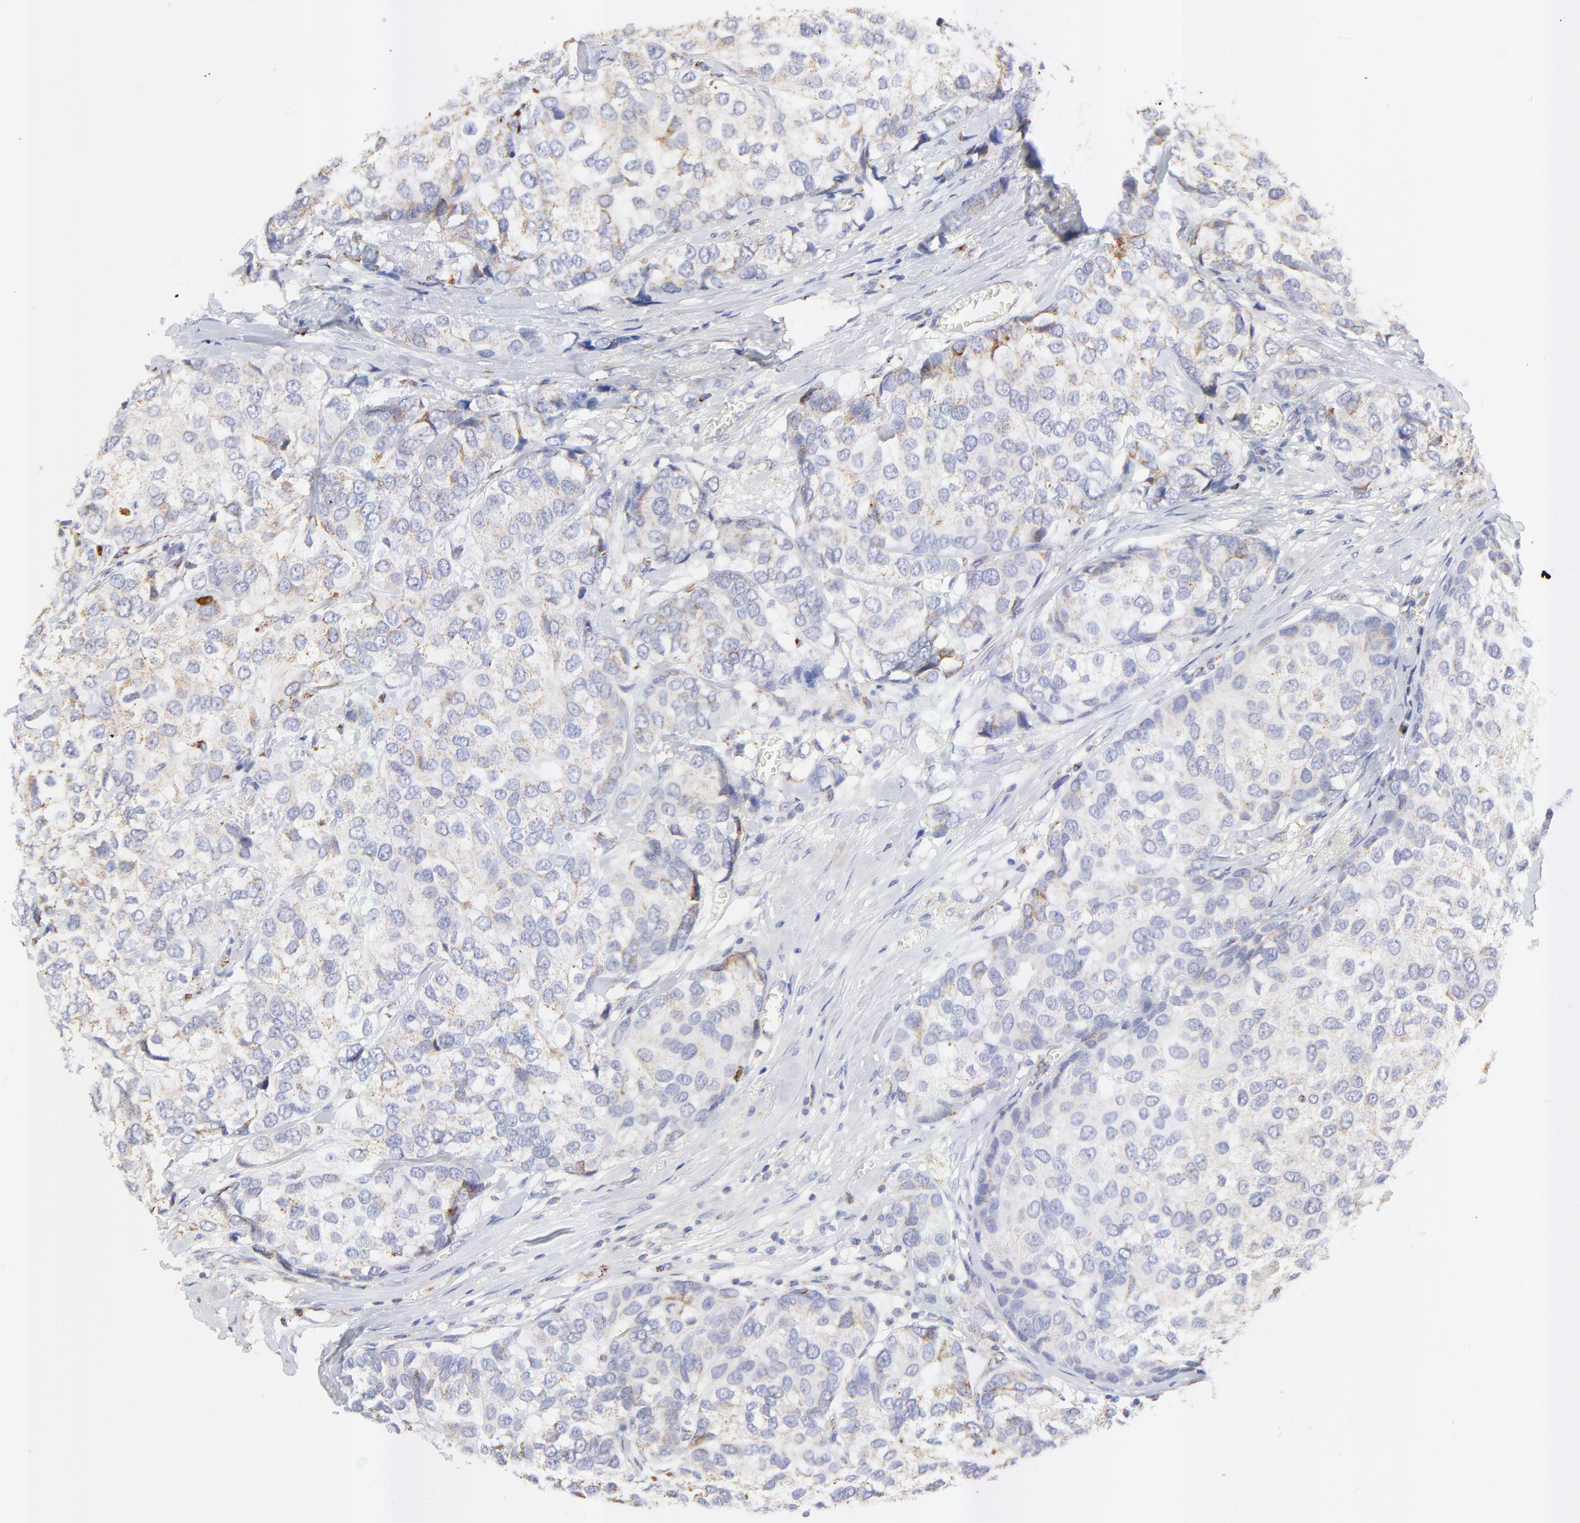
{"staining": {"intensity": "weak", "quantity": ">75%", "location": "cytoplasmic/membranous"}, "tissue": "breast cancer", "cell_type": "Tumor cells", "image_type": "cancer", "snomed": [{"axis": "morphology", "description": "Duct carcinoma"}, {"axis": "topography", "description": "Breast"}], "caption": "DAB (3,3'-diaminobenzidine) immunohistochemical staining of human invasive ductal carcinoma (breast) reveals weak cytoplasmic/membranous protein staining in about >75% of tumor cells.", "gene": "COX4I1", "patient": {"sex": "female", "age": 68}}